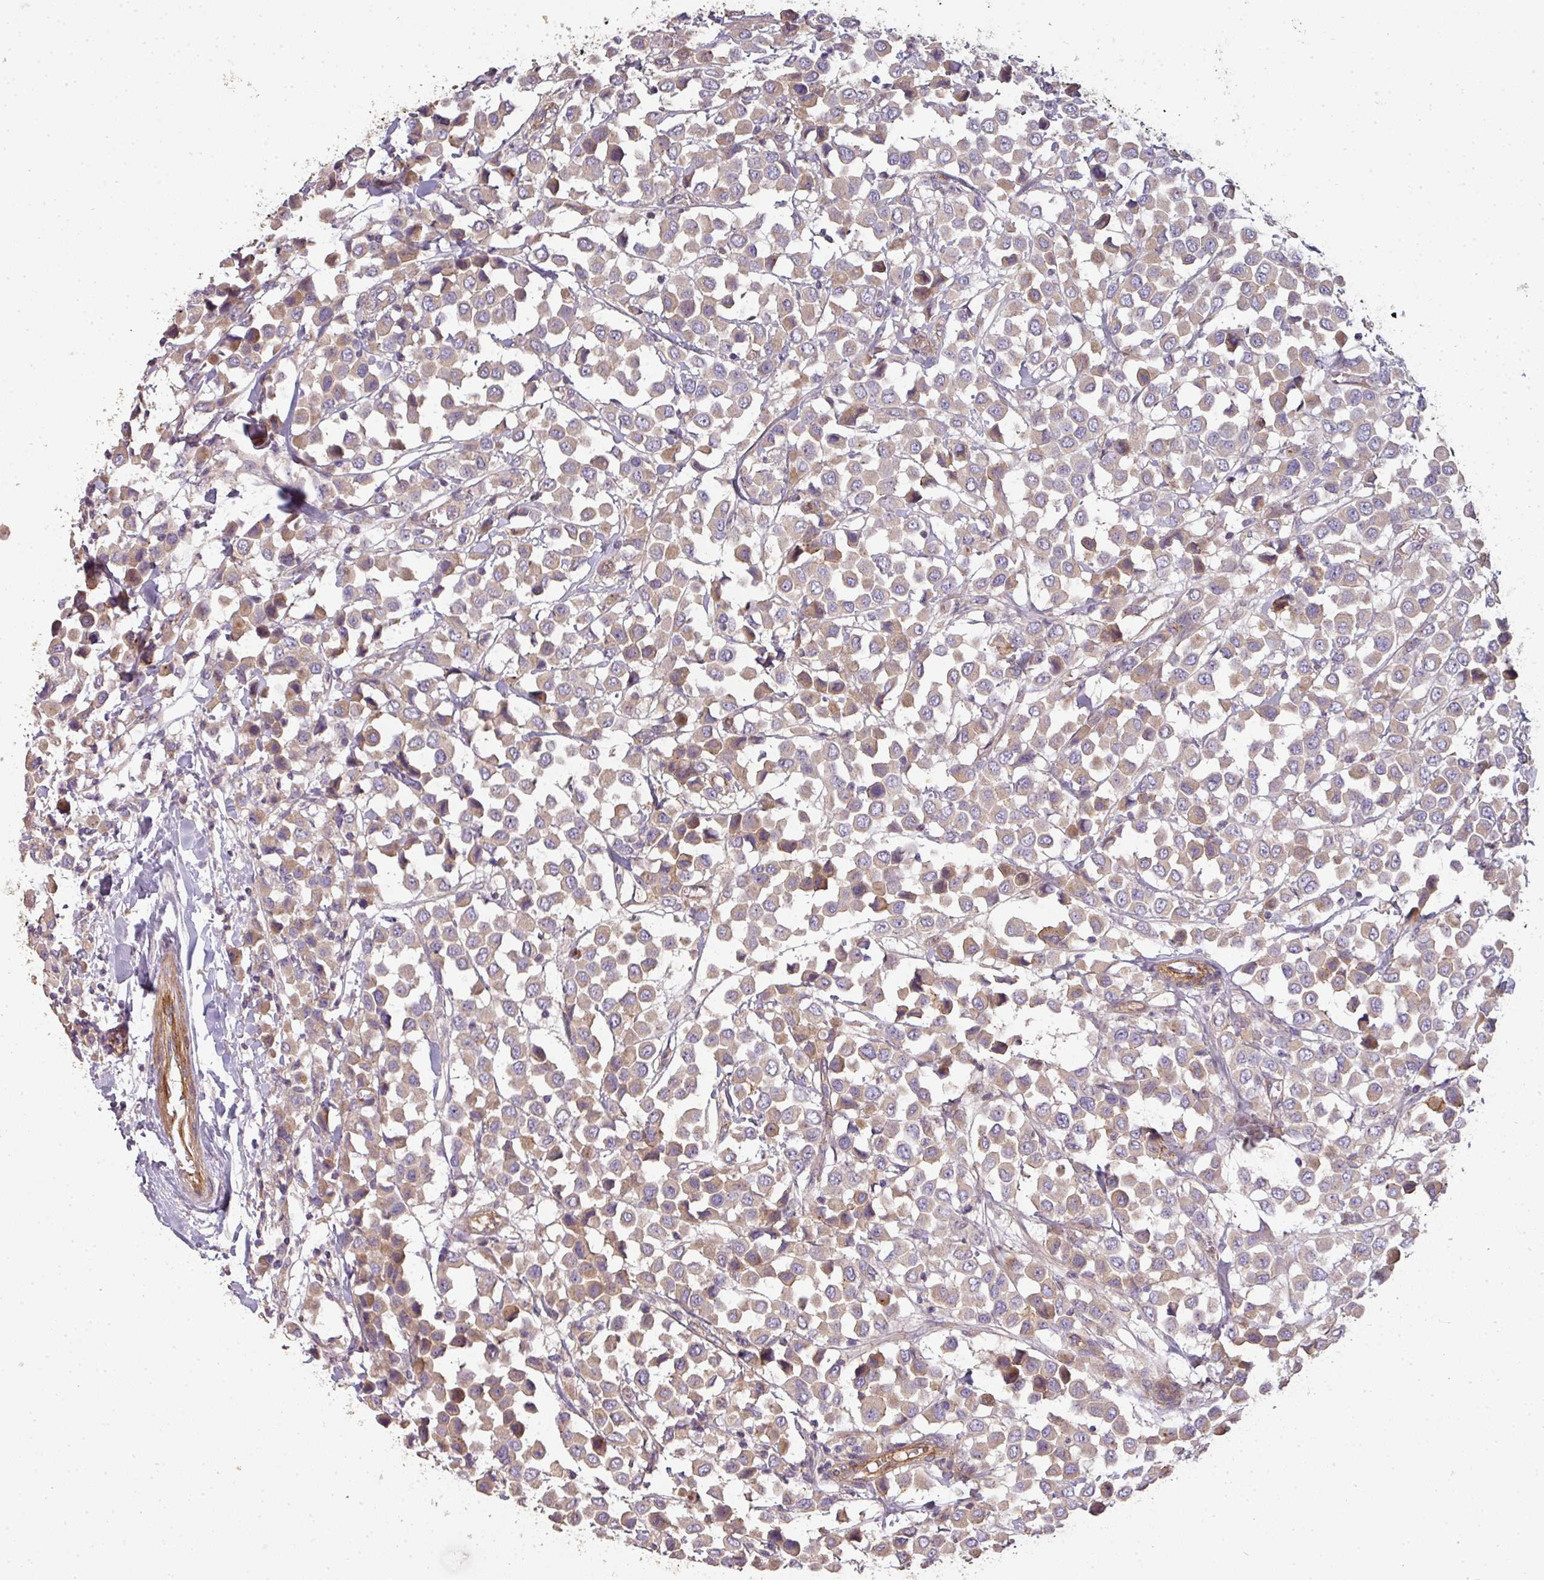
{"staining": {"intensity": "weak", "quantity": "25%-75%", "location": "cytoplasmic/membranous"}, "tissue": "breast cancer", "cell_type": "Tumor cells", "image_type": "cancer", "snomed": [{"axis": "morphology", "description": "Duct carcinoma"}, {"axis": "topography", "description": "Breast"}], "caption": "An immunohistochemistry (IHC) histopathology image of neoplastic tissue is shown. Protein staining in brown highlights weak cytoplasmic/membranous positivity in breast cancer within tumor cells.", "gene": "PCDH1", "patient": {"sex": "female", "age": 61}}